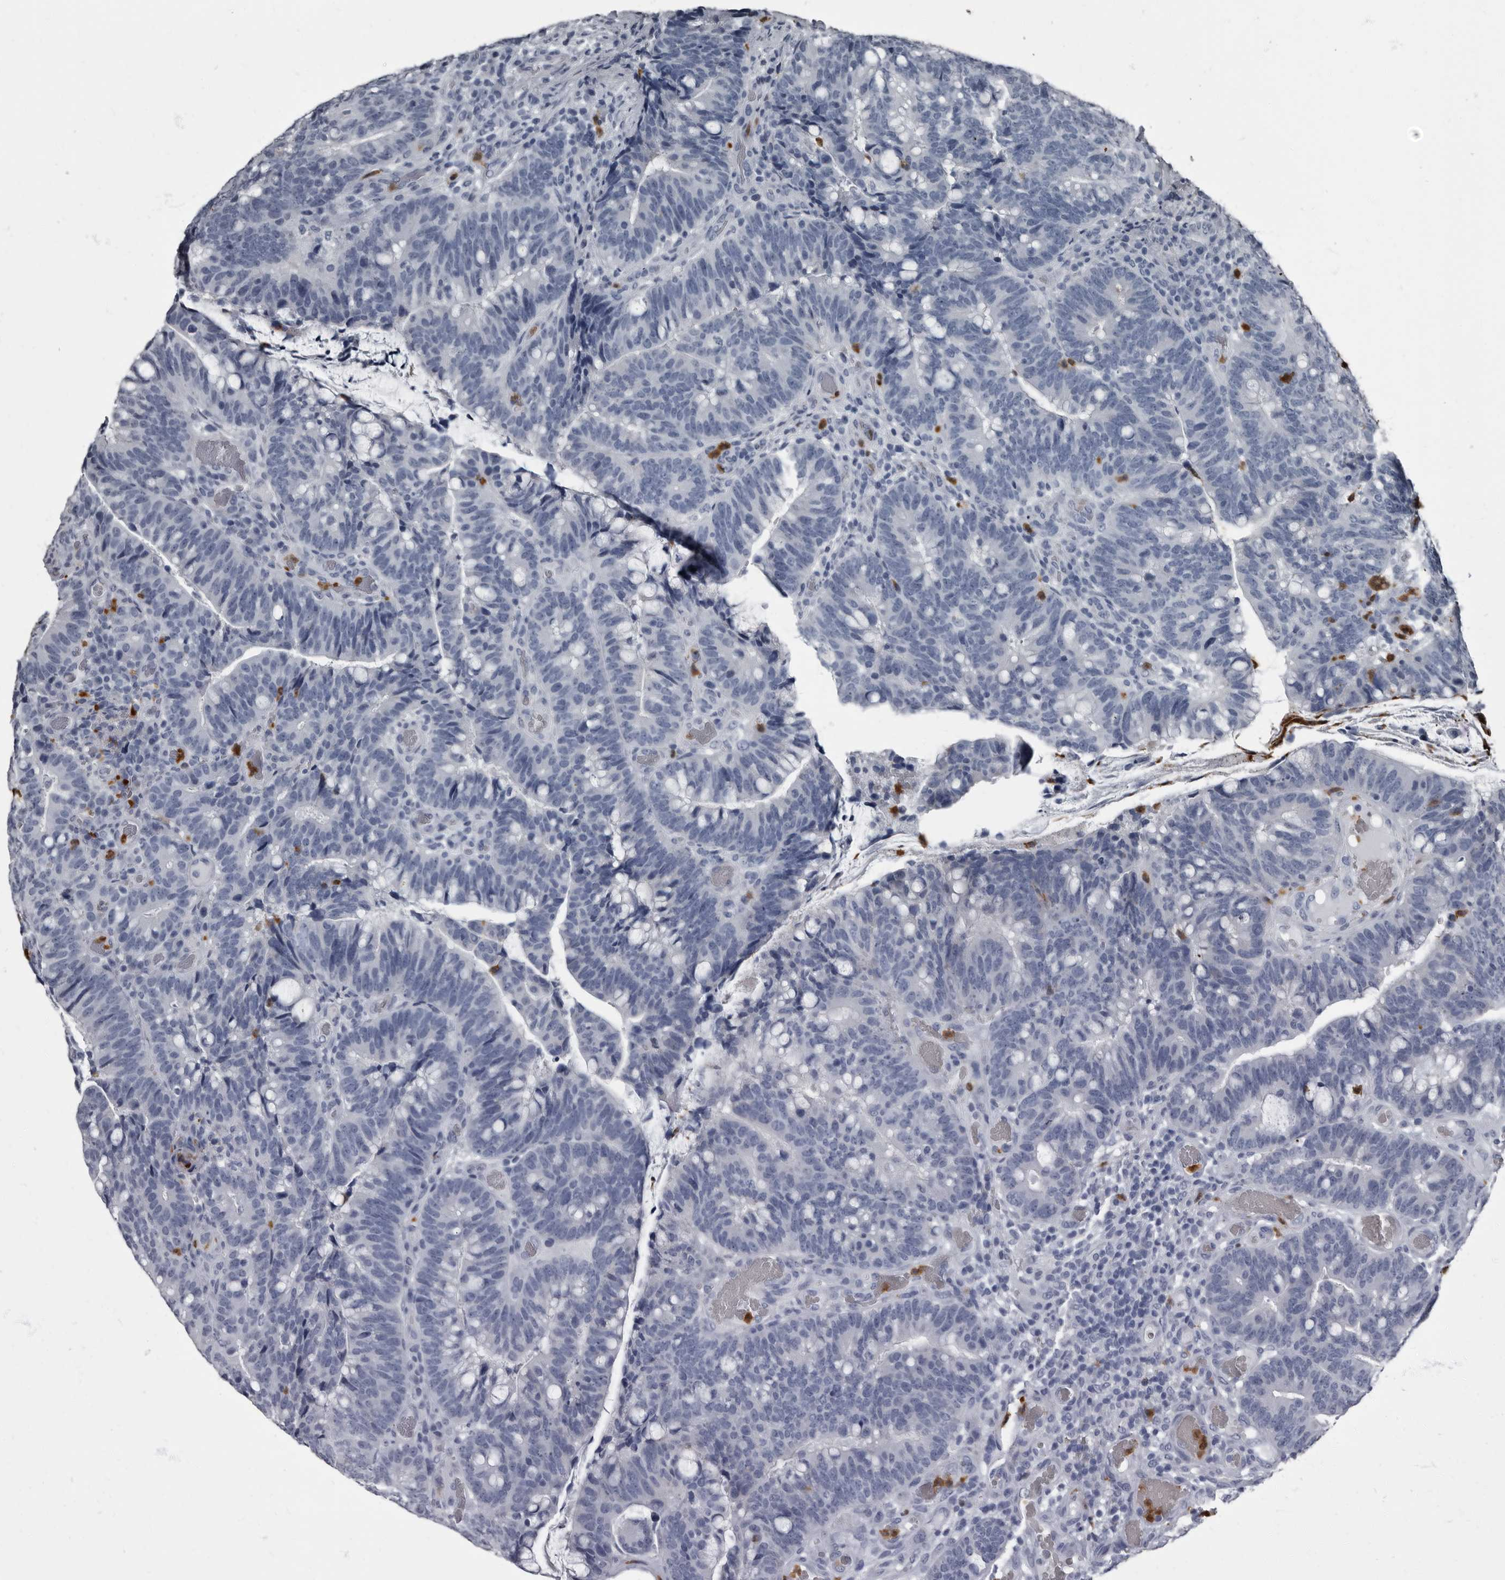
{"staining": {"intensity": "negative", "quantity": "none", "location": "none"}, "tissue": "colorectal cancer", "cell_type": "Tumor cells", "image_type": "cancer", "snomed": [{"axis": "morphology", "description": "Adenocarcinoma, NOS"}, {"axis": "topography", "description": "Colon"}], "caption": "Immunohistochemistry (IHC) photomicrograph of neoplastic tissue: colorectal adenocarcinoma stained with DAB reveals no significant protein staining in tumor cells.", "gene": "TPD52L1", "patient": {"sex": "female", "age": 66}}